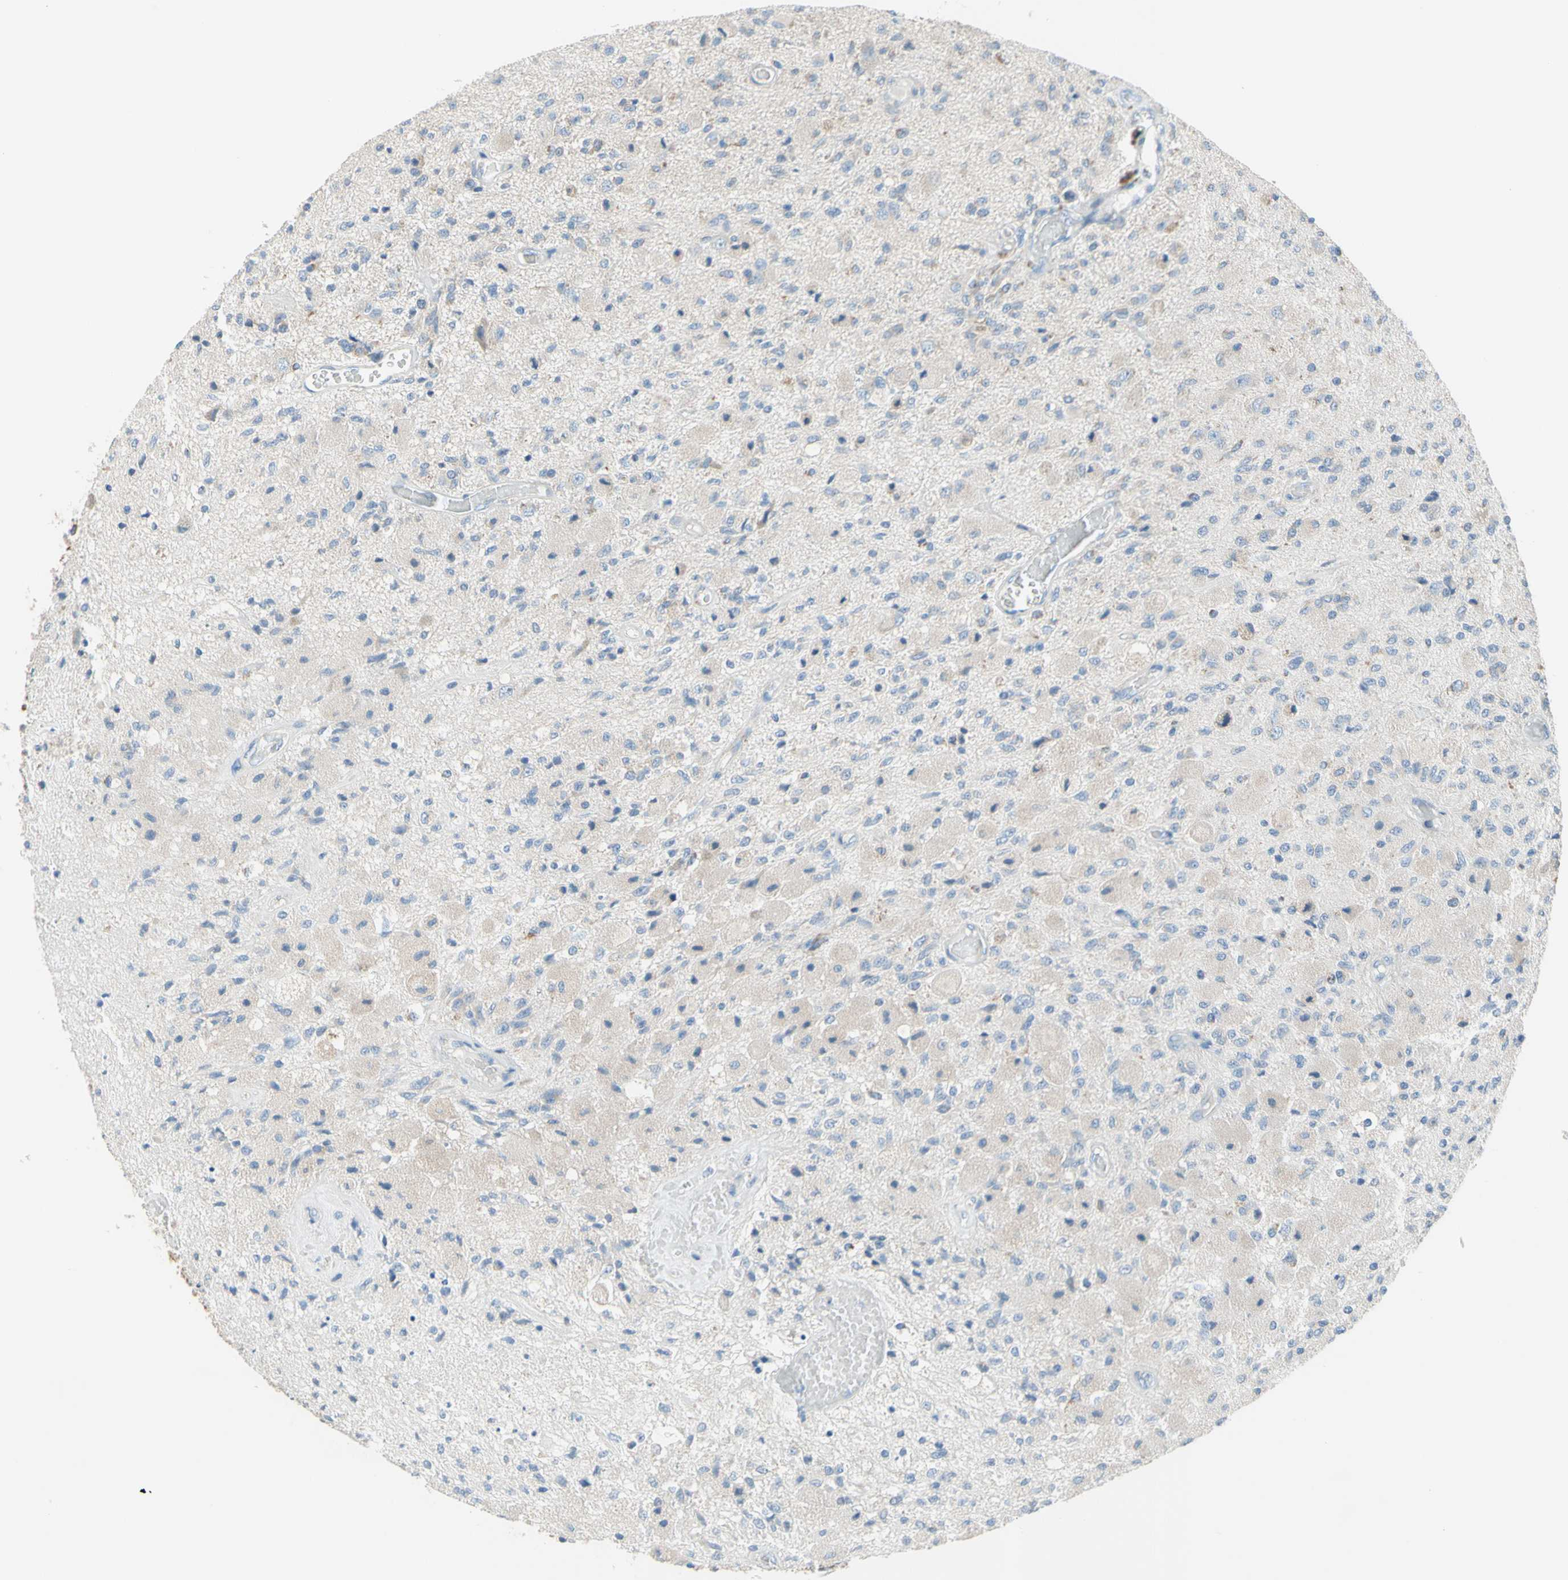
{"staining": {"intensity": "negative", "quantity": "none", "location": "none"}, "tissue": "glioma", "cell_type": "Tumor cells", "image_type": "cancer", "snomed": [{"axis": "morphology", "description": "Normal tissue, NOS"}, {"axis": "morphology", "description": "Glioma, malignant, High grade"}, {"axis": "topography", "description": "Cerebral cortex"}], "caption": "Immunohistochemical staining of glioma displays no significant staining in tumor cells. (Immunohistochemistry, brightfield microscopy, high magnification).", "gene": "MFF", "patient": {"sex": "male", "age": 77}}